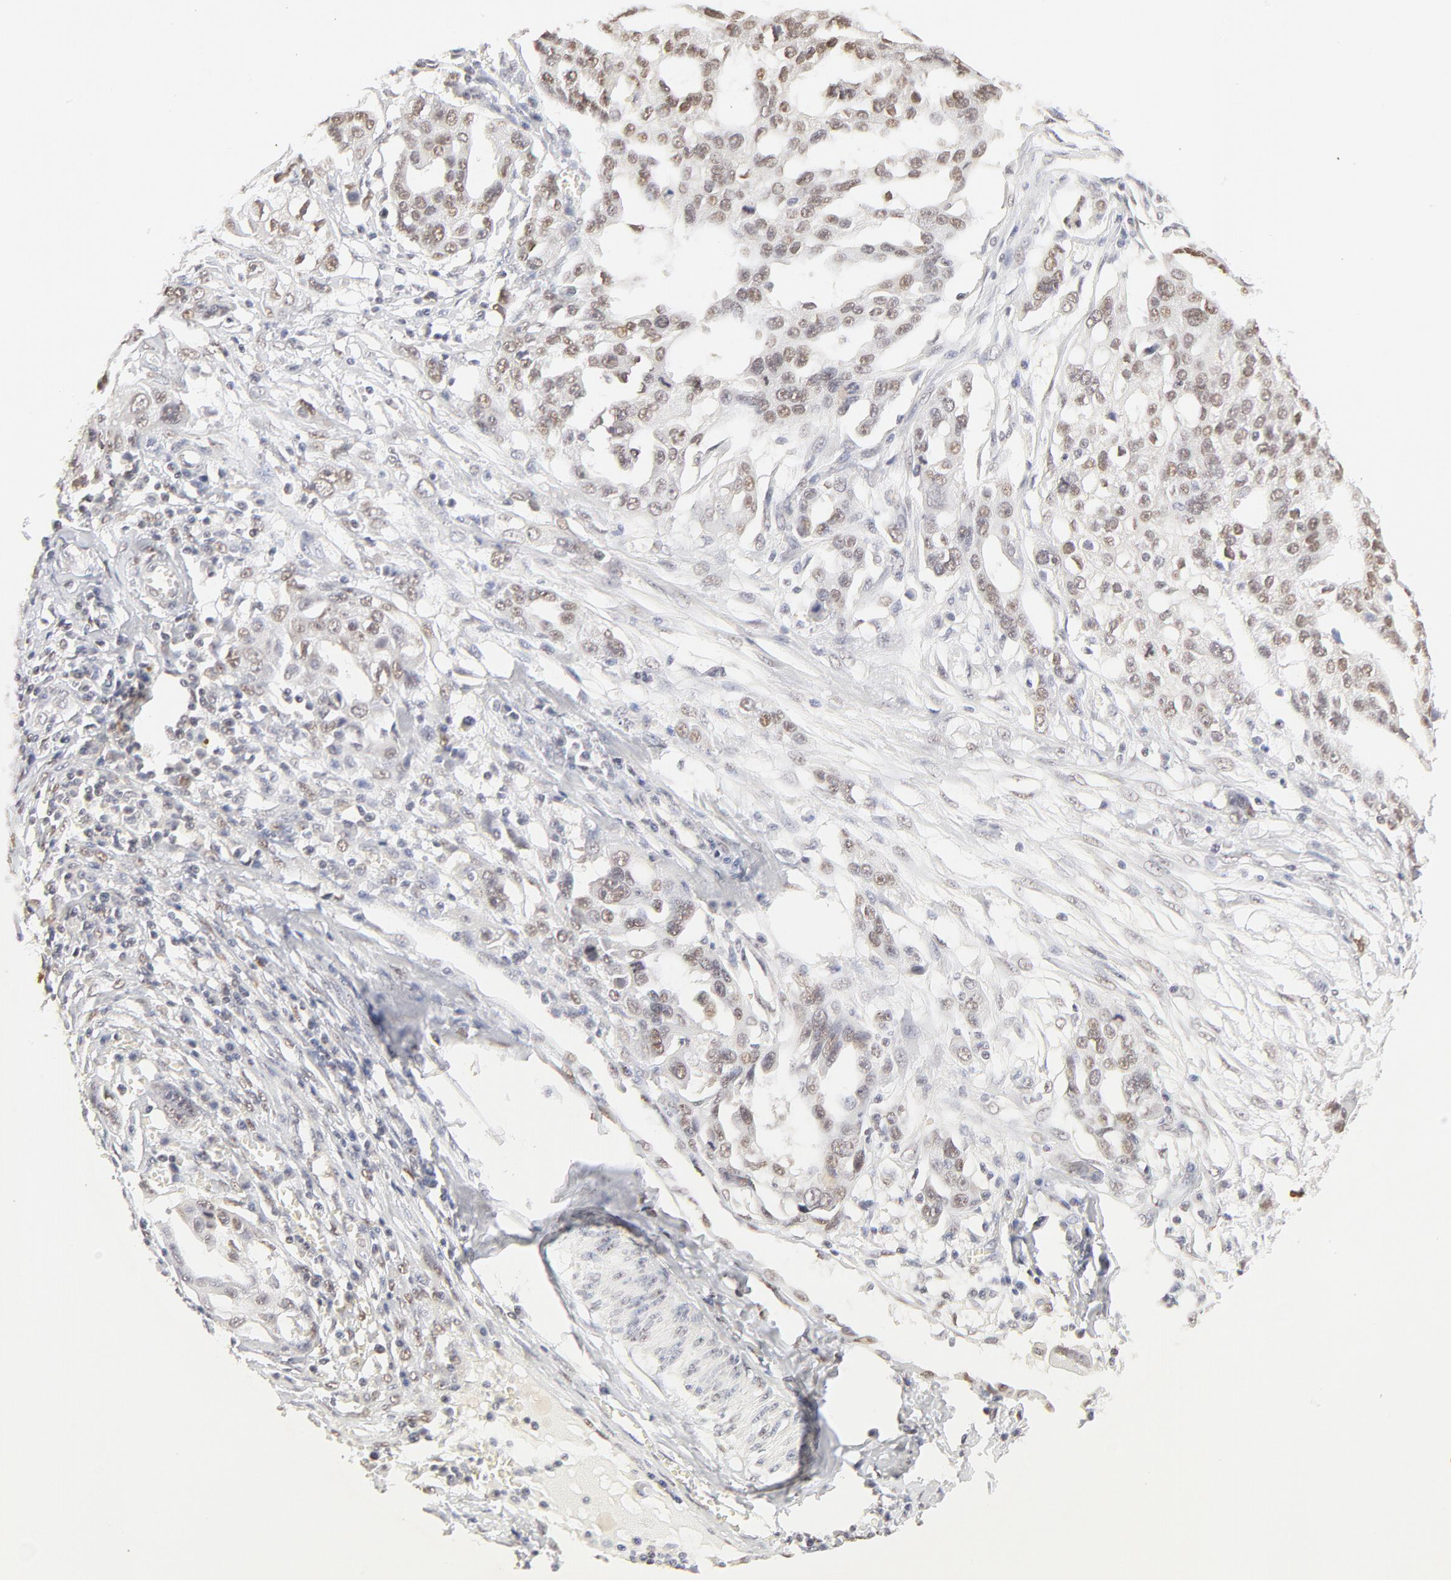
{"staining": {"intensity": "weak", "quantity": "25%-75%", "location": "nuclear"}, "tissue": "ovarian cancer", "cell_type": "Tumor cells", "image_type": "cancer", "snomed": [{"axis": "morphology", "description": "Carcinoma, endometroid"}, {"axis": "topography", "description": "Ovary"}], "caption": "A photomicrograph of human endometroid carcinoma (ovarian) stained for a protein exhibits weak nuclear brown staining in tumor cells.", "gene": "PBX3", "patient": {"sex": "female", "age": 75}}